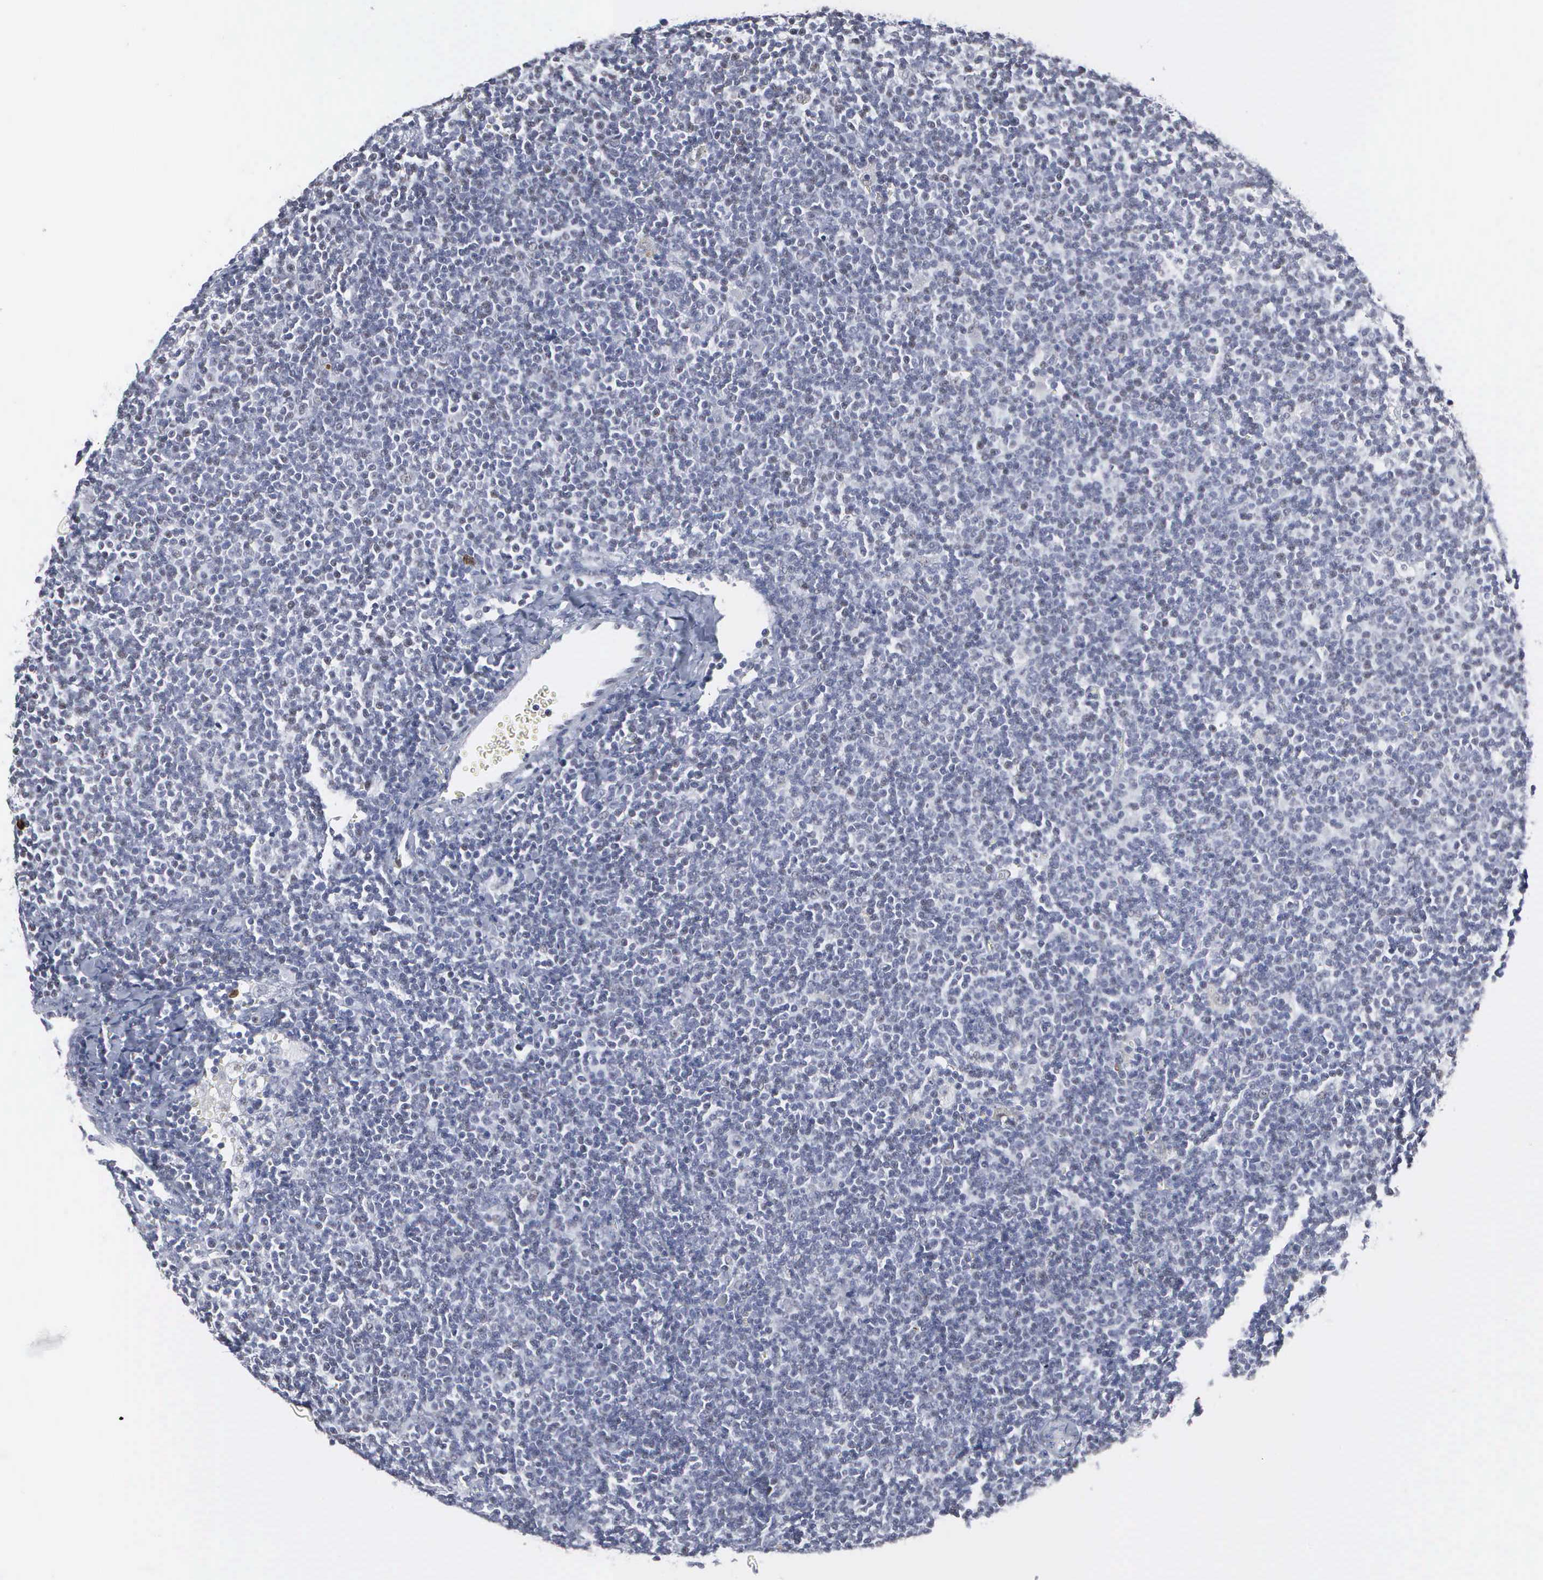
{"staining": {"intensity": "negative", "quantity": "none", "location": "none"}, "tissue": "lymphoma", "cell_type": "Tumor cells", "image_type": "cancer", "snomed": [{"axis": "morphology", "description": "Malignant lymphoma, non-Hodgkin's type, Low grade"}, {"axis": "topography", "description": "Lymph node"}], "caption": "Immunohistochemistry of human lymphoma displays no expression in tumor cells.", "gene": "SPIN3", "patient": {"sex": "male", "age": 65}}